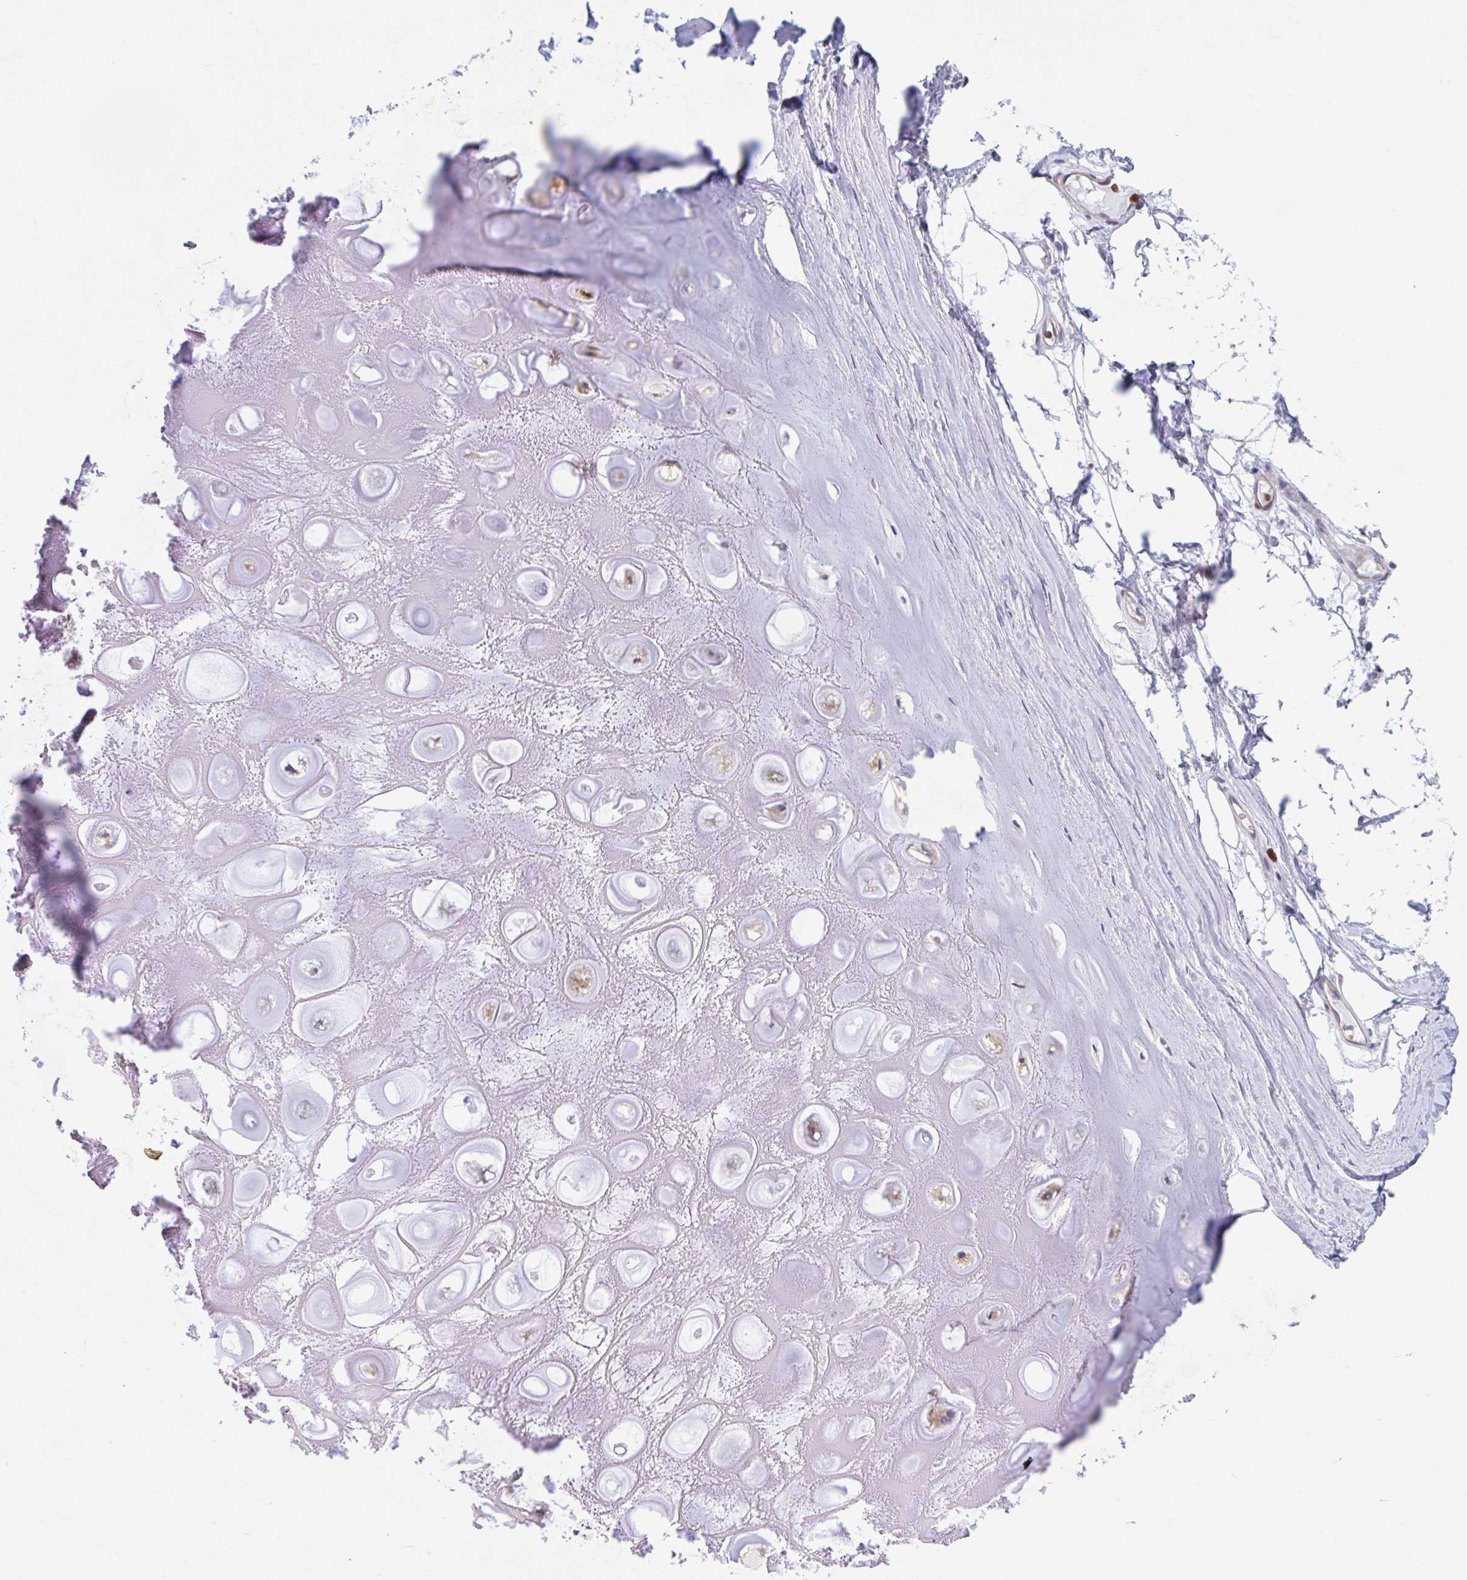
{"staining": {"intensity": "negative", "quantity": "none", "location": "none"}, "tissue": "adipose tissue", "cell_type": "Adipocytes", "image_type": "normal", "snomed": [{"axis": "morphology", "description": "Normal tissue, NOS"}, {"axis": "topography", "description": "Lymph node"}, {"axis": "topography", "description": "Cartilage tissue"}, {"axis": "topography", "description": "Nasopharynx"}], "caption": "DAB (3,3'-diaminobenzidine) immunohistochemical staining of unremarkable adipose tissue displays no significant expression in adipocytes.", "gene": "EFHD1", "patient": {"sex": "male", "age": 63}}